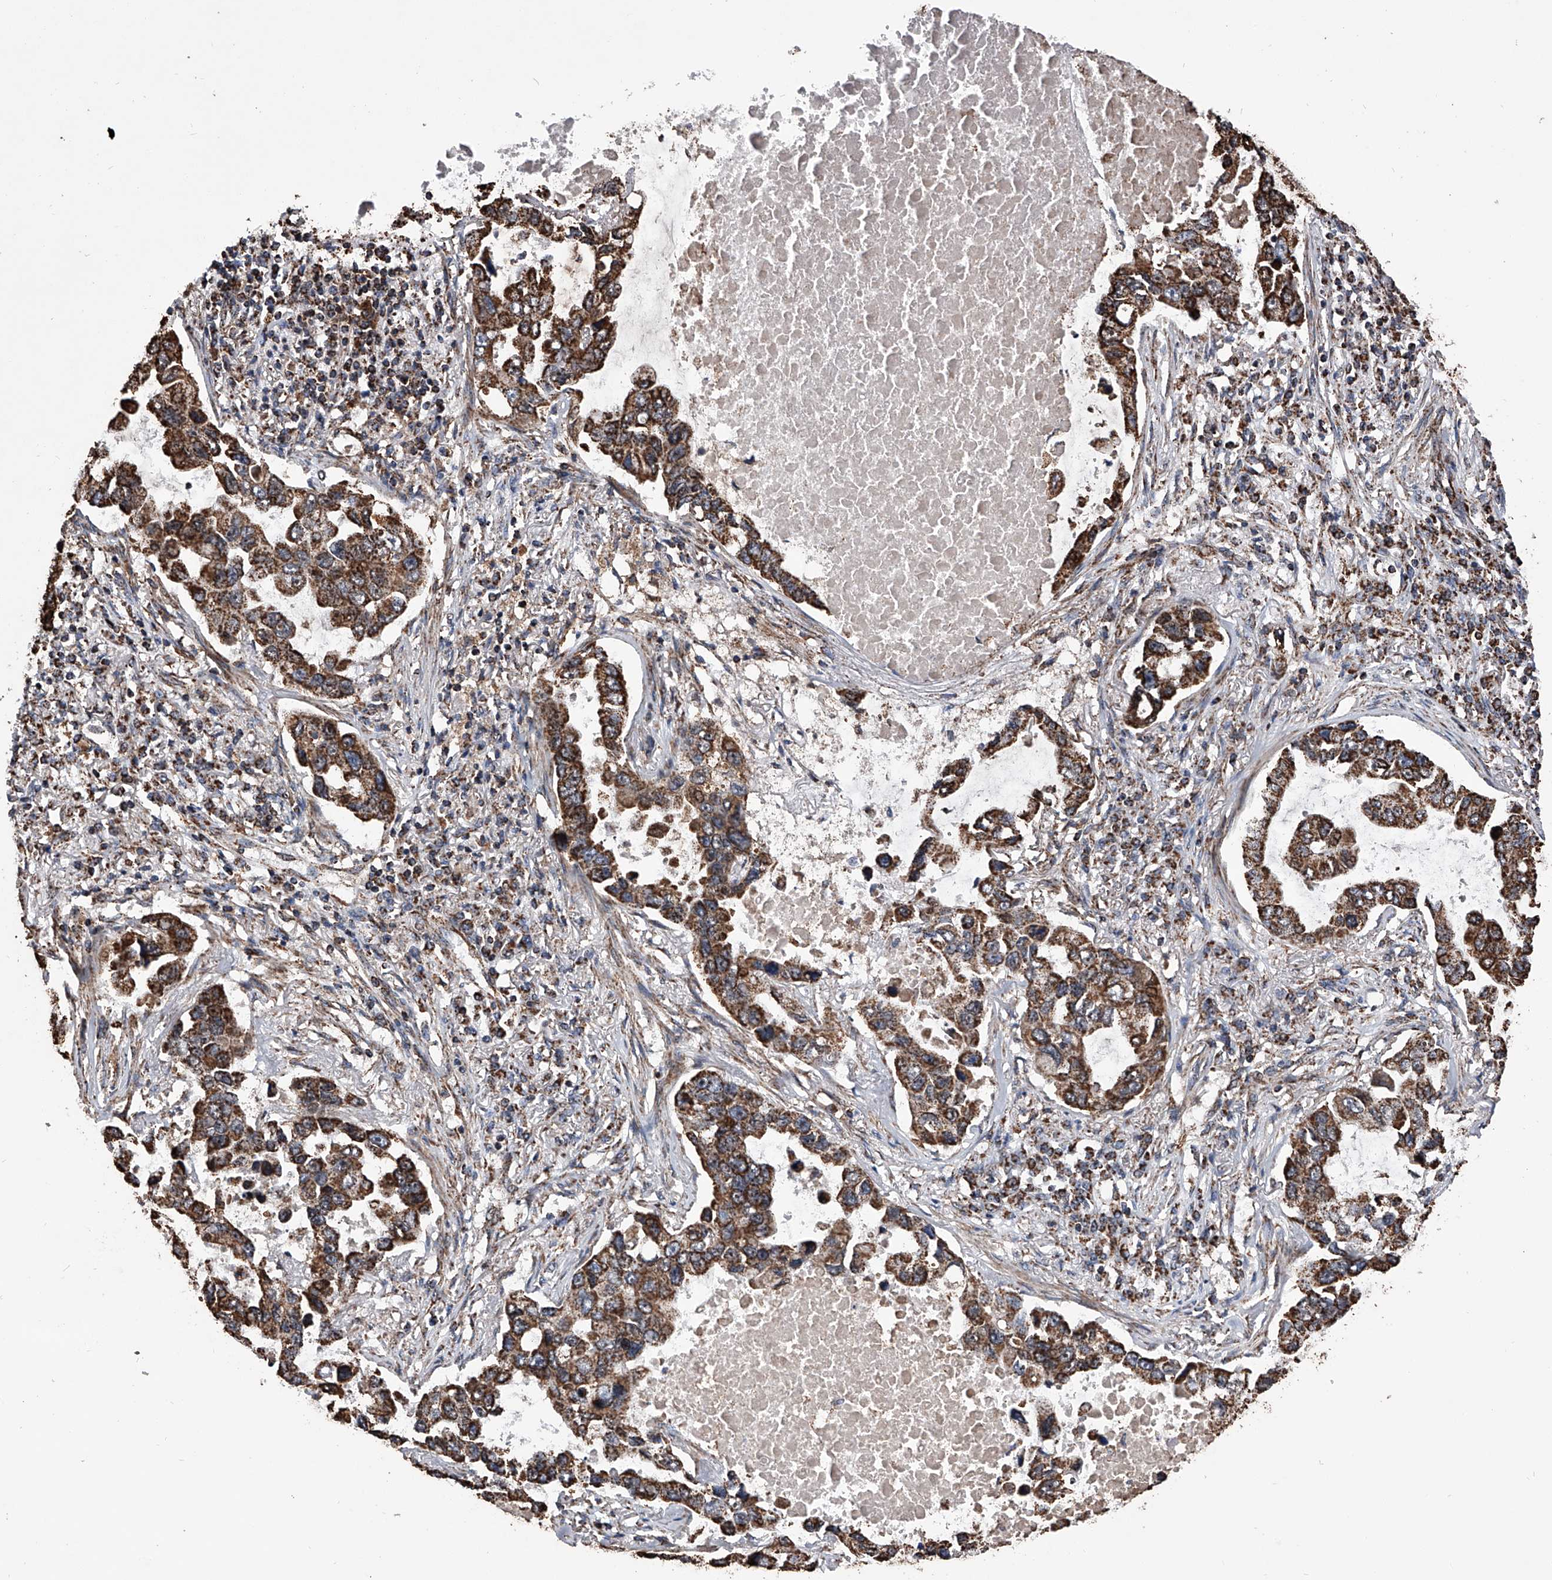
{"staining": {"intensity": "strong", "quantity": ">75%", "location": "cytoplasmic/membranous"}, "tissue": "lung cancer", "cell_type": "Tumor cells", "image_type": "cancer", "snomed": [{"axis": "morphology", "description": "Adenocarcinoma, NOS"}, {"axis": "topography", "description": "Lung"}], "caption": "Lung cancer stained with a protein marker exhibits strong staining in tumor cells.", "gene": "SMPDL3A", "patient": {"sex": "male", "age": 64}}